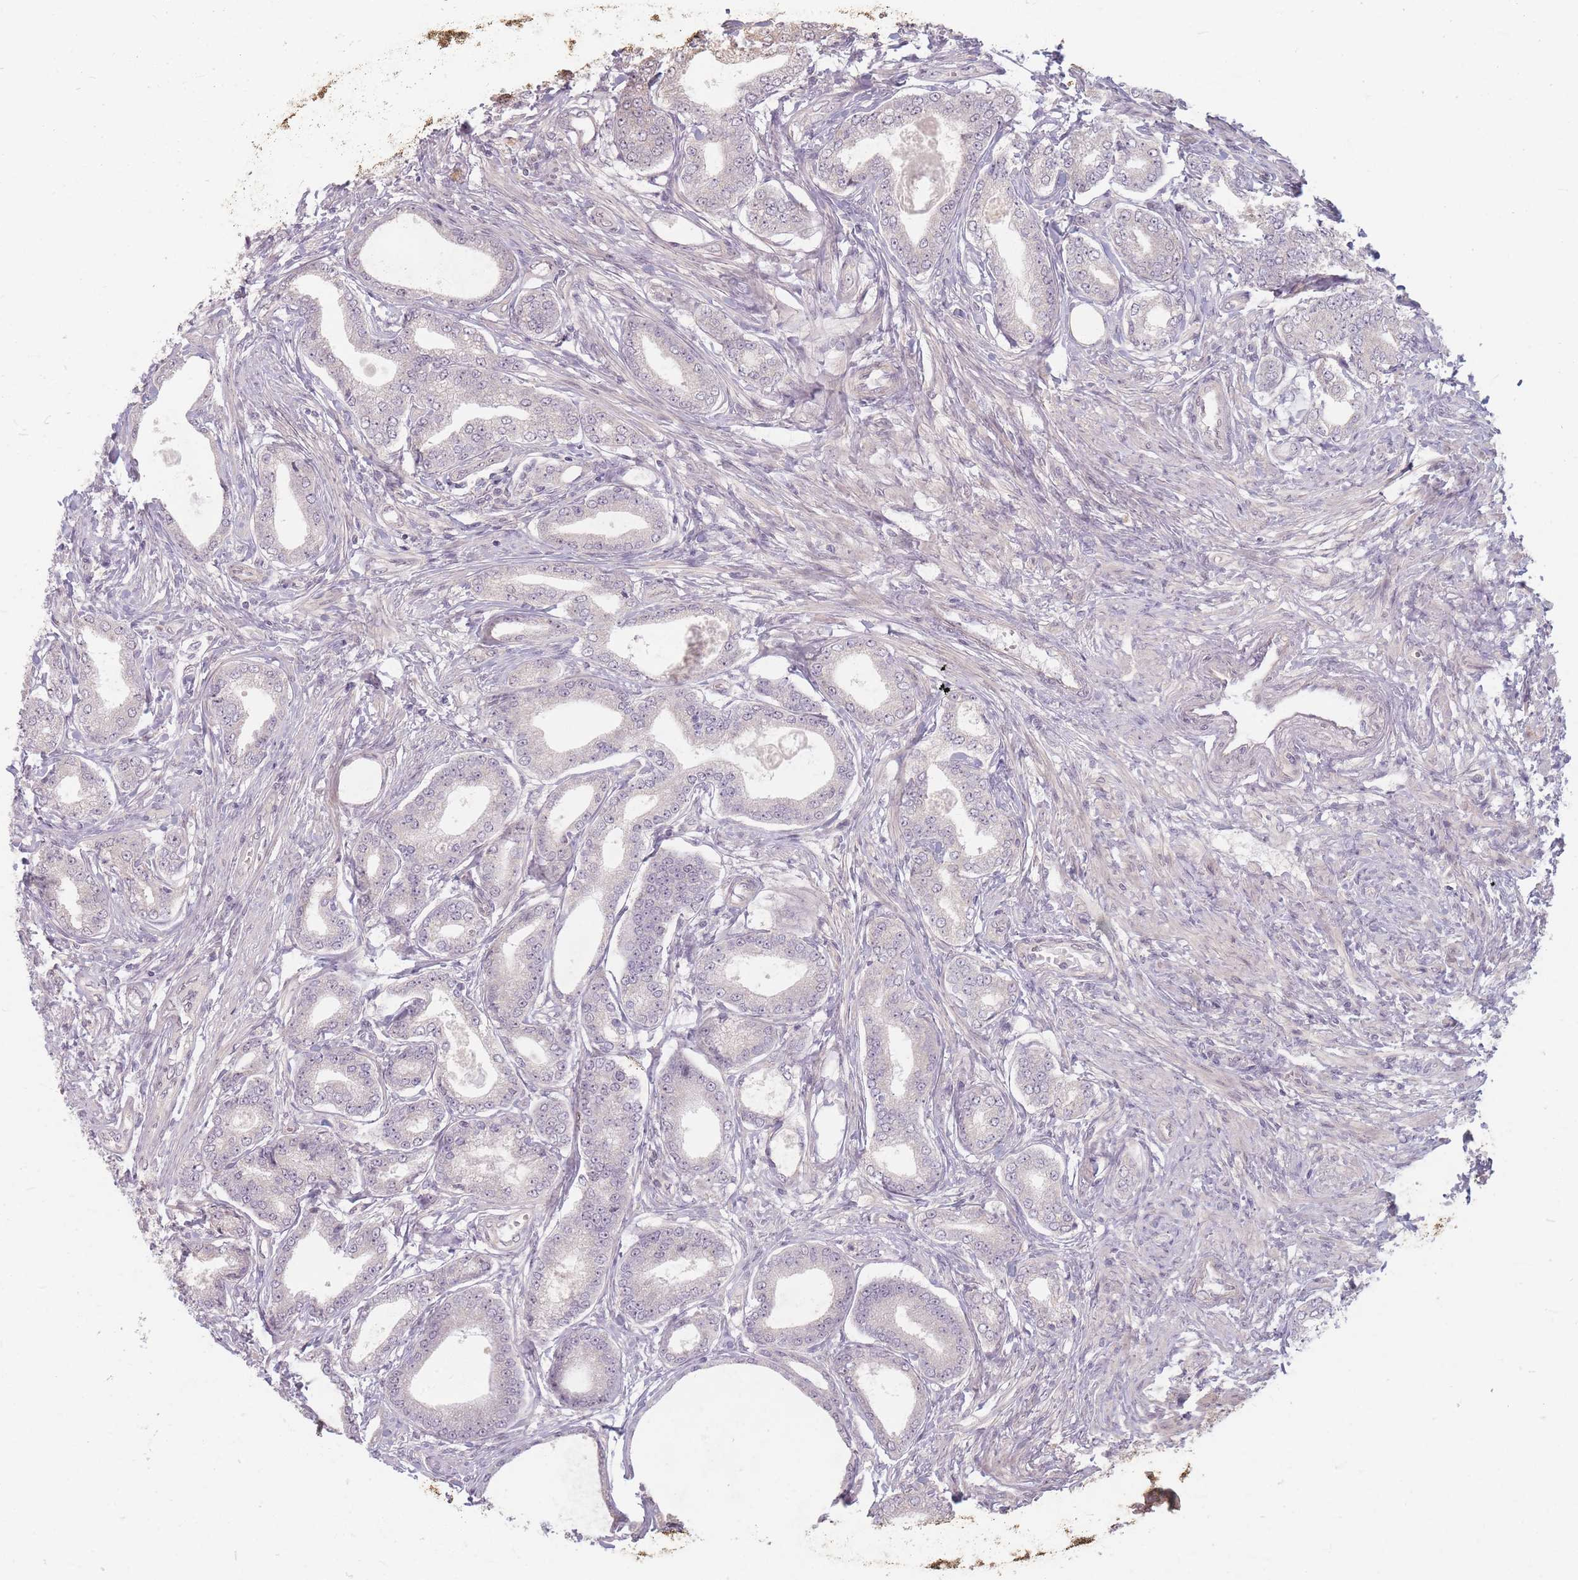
{"staining": {"intensity": "negative", "quantity": "none", "location": "none"}, "tissue": "prostate cancer", "cell_type": "Tumor cells", "image_type": "cancer", "snomed": [{"axis": "morphology", "description": "Adenocarcinoma, High grade"}, {"axis": "topography", "description": "Prostate"}], "caption": "Immunohistochemistry (IHC) of human adenocarcinoma (high-grade) (prostate) reveals no positivity in tumor cells.", "gene": "GABRA6", "patient": {"sex": "male", "age": 69}}